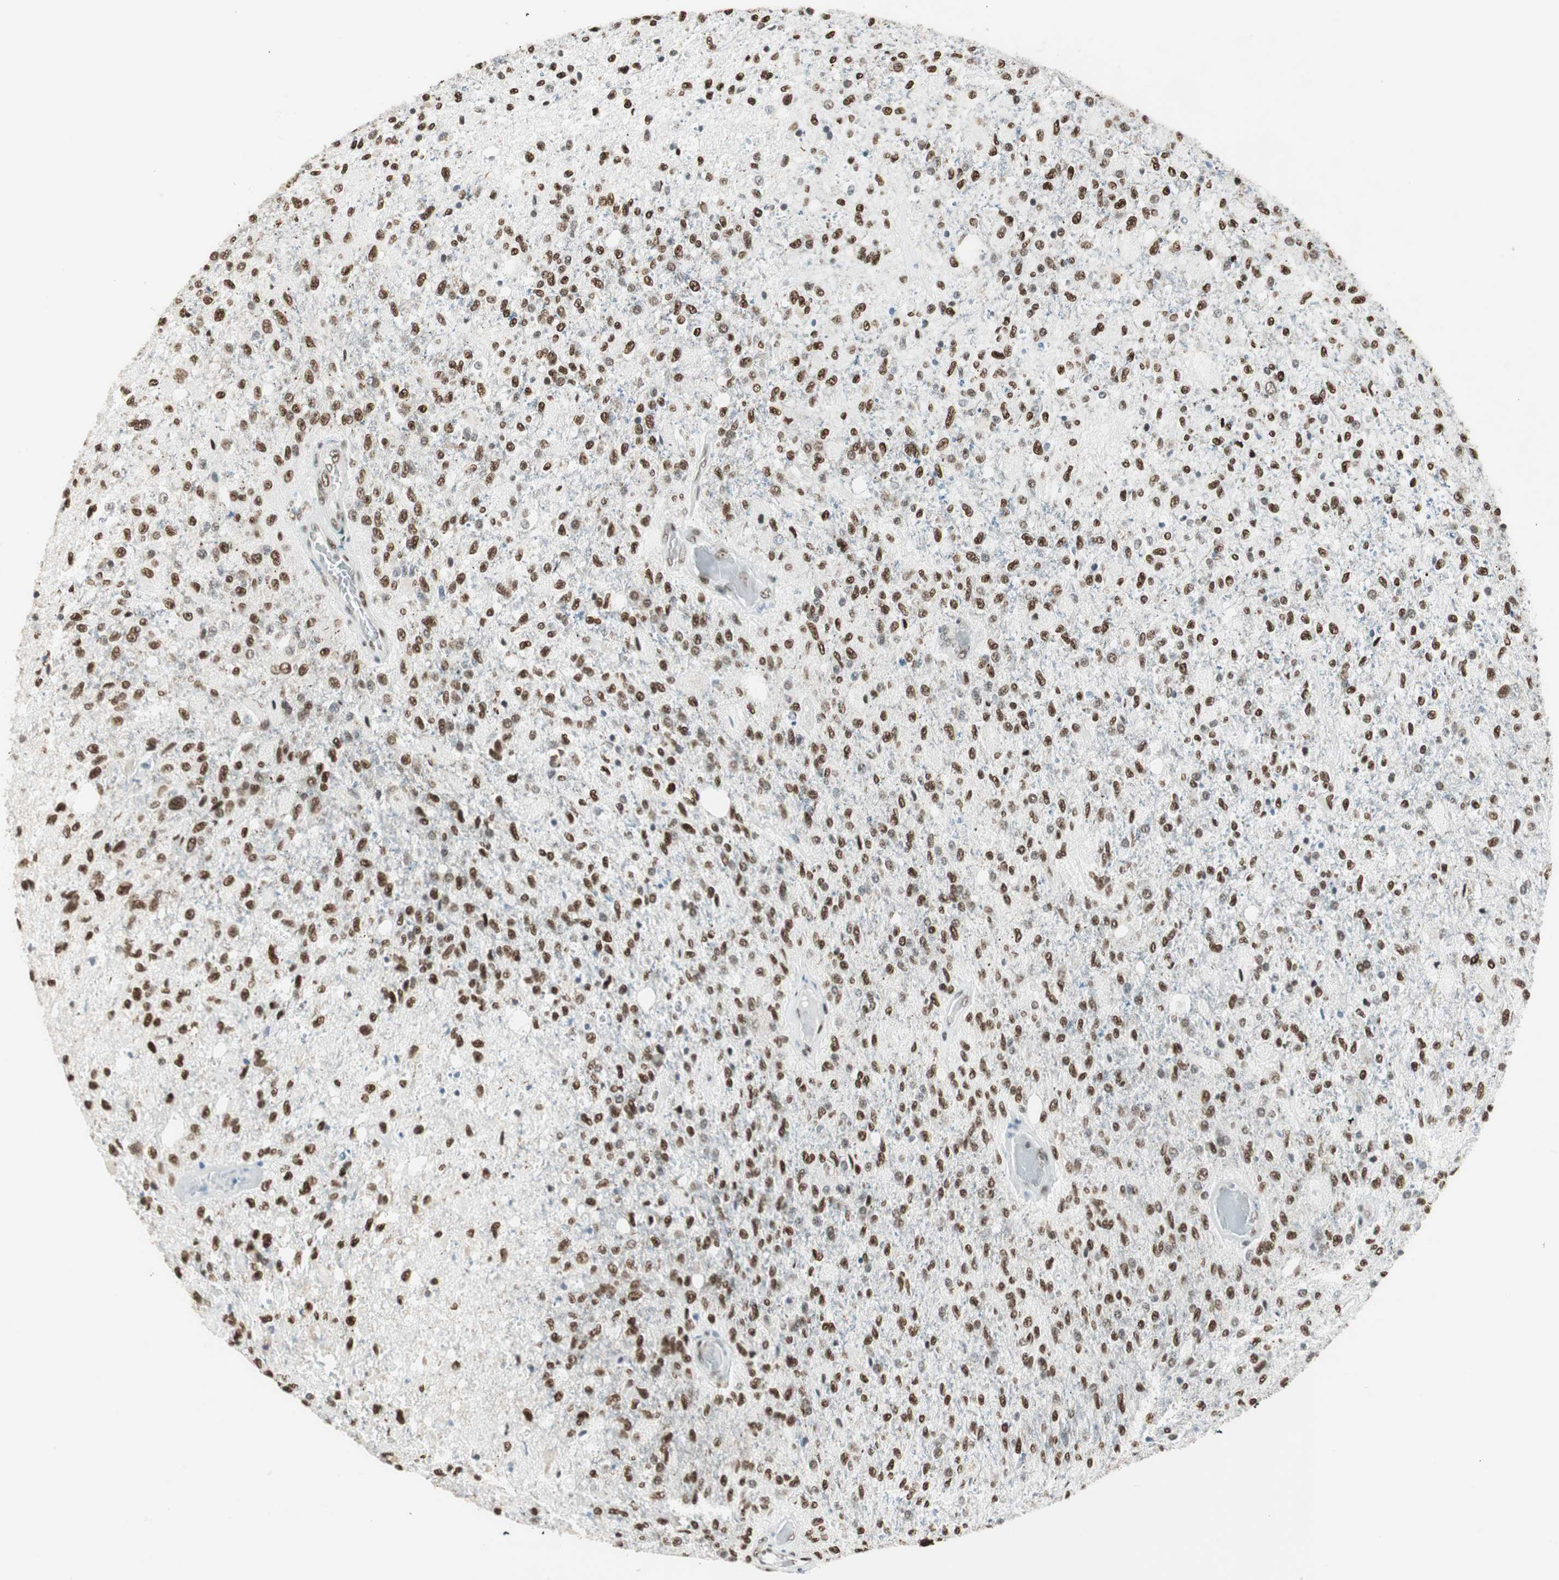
{"staining": {"intensity": "moderate", "quantity": ">75%", "location": "nuclear"}, "tissue": "glioma", "cell_type": "Tumor cells", "image_type": "cancer", "snomed": [{"axis": "morphology", "description": "Normal tissue, NOS"}, {"axis": "morphology", "description": "Glioma, malignant, High grade"}, {"axis": "topography", "description": "Cerebral cortex"}], "caption": "High-grade glioma (malignant) stained with DAB immunohistochemistry demonstrates medium levels of moderate nuclear positivity in approximately >75% of tumor cells. The protein of interest is shown in brown color, while the nuclei are stained blue.", "gene": "ZBTB17", "patient": {"sex": "male", "age": 77}}